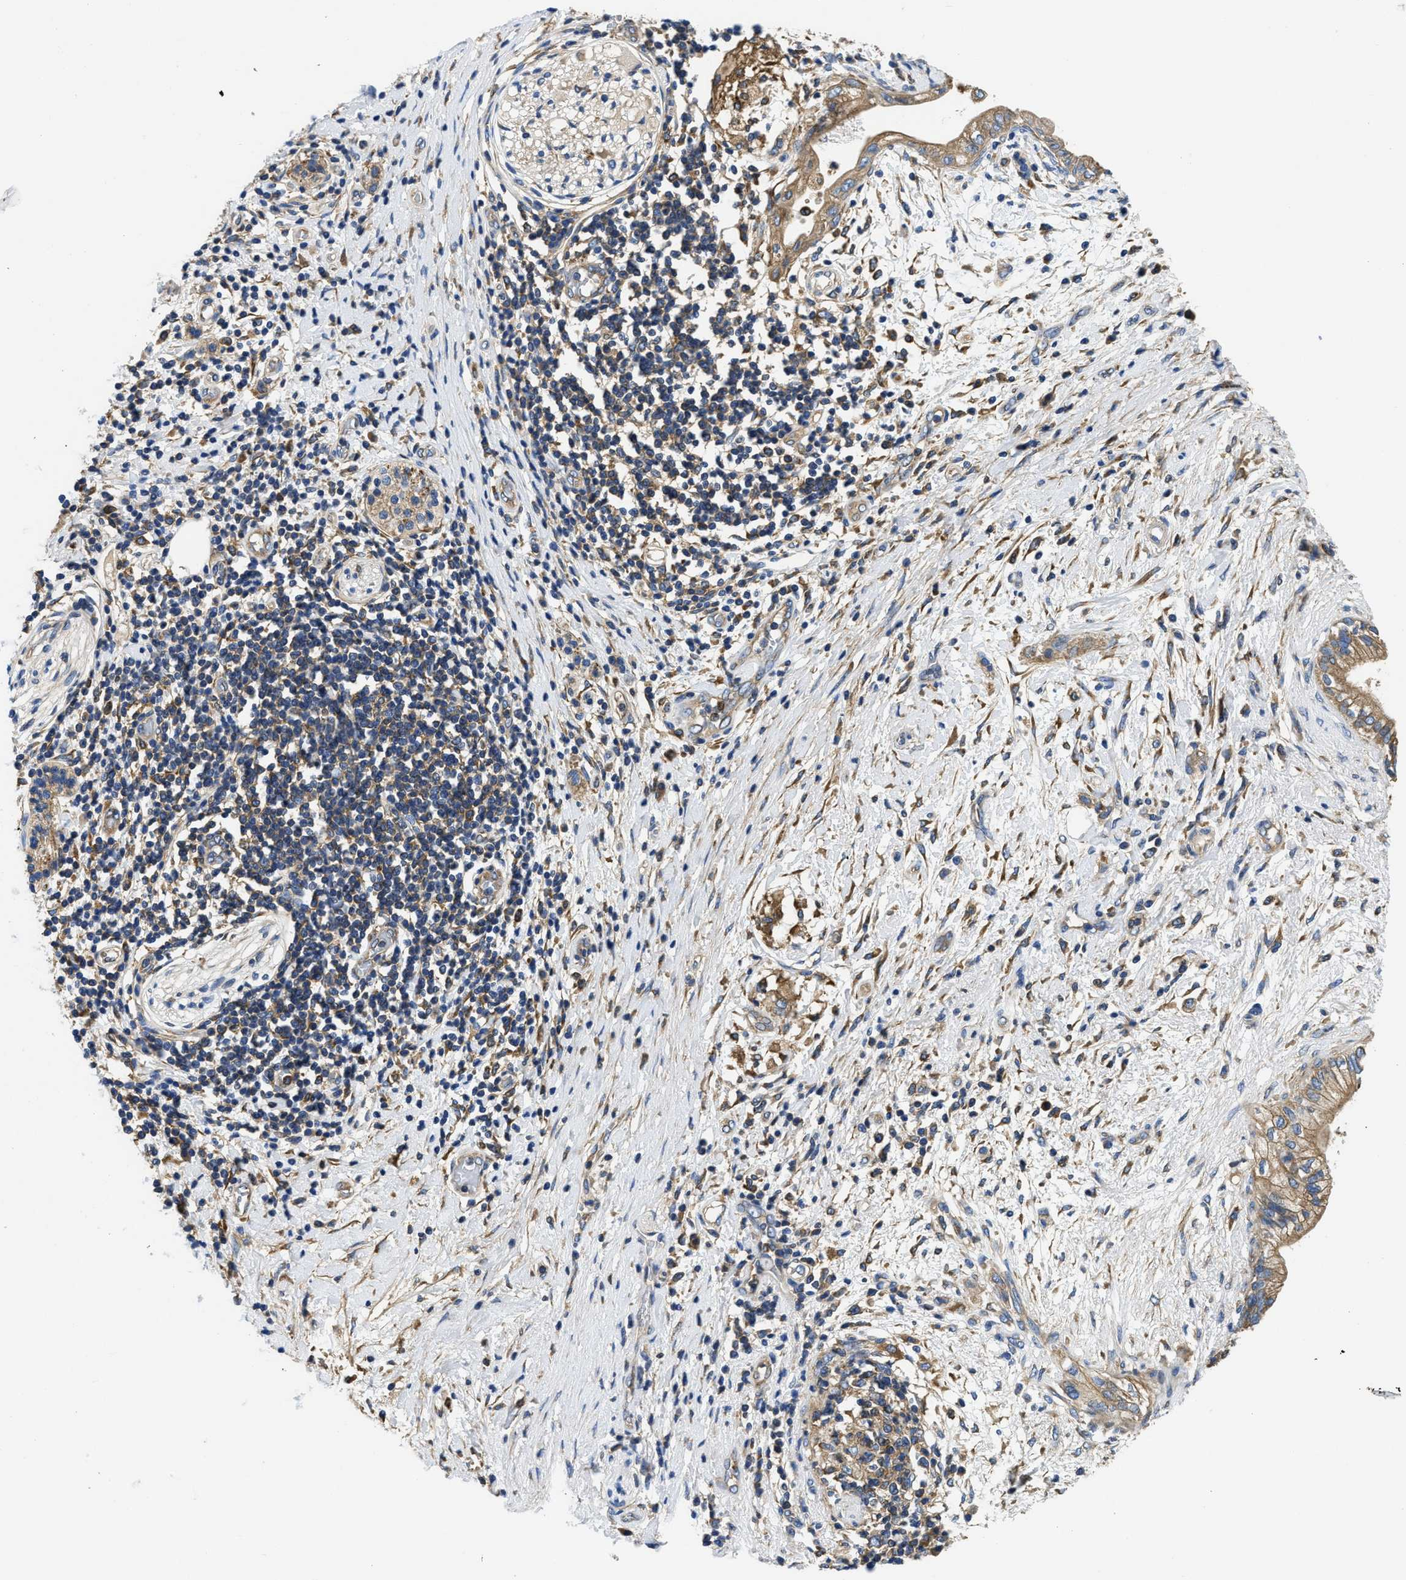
{"staining": {"intensity": "moderate", "quantity": ">75%", "location": "cytoplasmic/membranous"}, "tissue": "pancreatic cancer", "cell_type": "Tumor cells", "image_type": "cancer", "snomed": [{"axis": "morphology", "description": "Adenocarcinoma, NOS"}, {"axis": "topography", "description": "Pancreas"}], "caption": "A histopathology image of adenocarcinoma (pancreatic) stained for a protein shows moderate cytoplasmic/membranous brown staining in tumor cells.", "gene": "STAT2", "patient": {"sex": "female", "age": 60}}